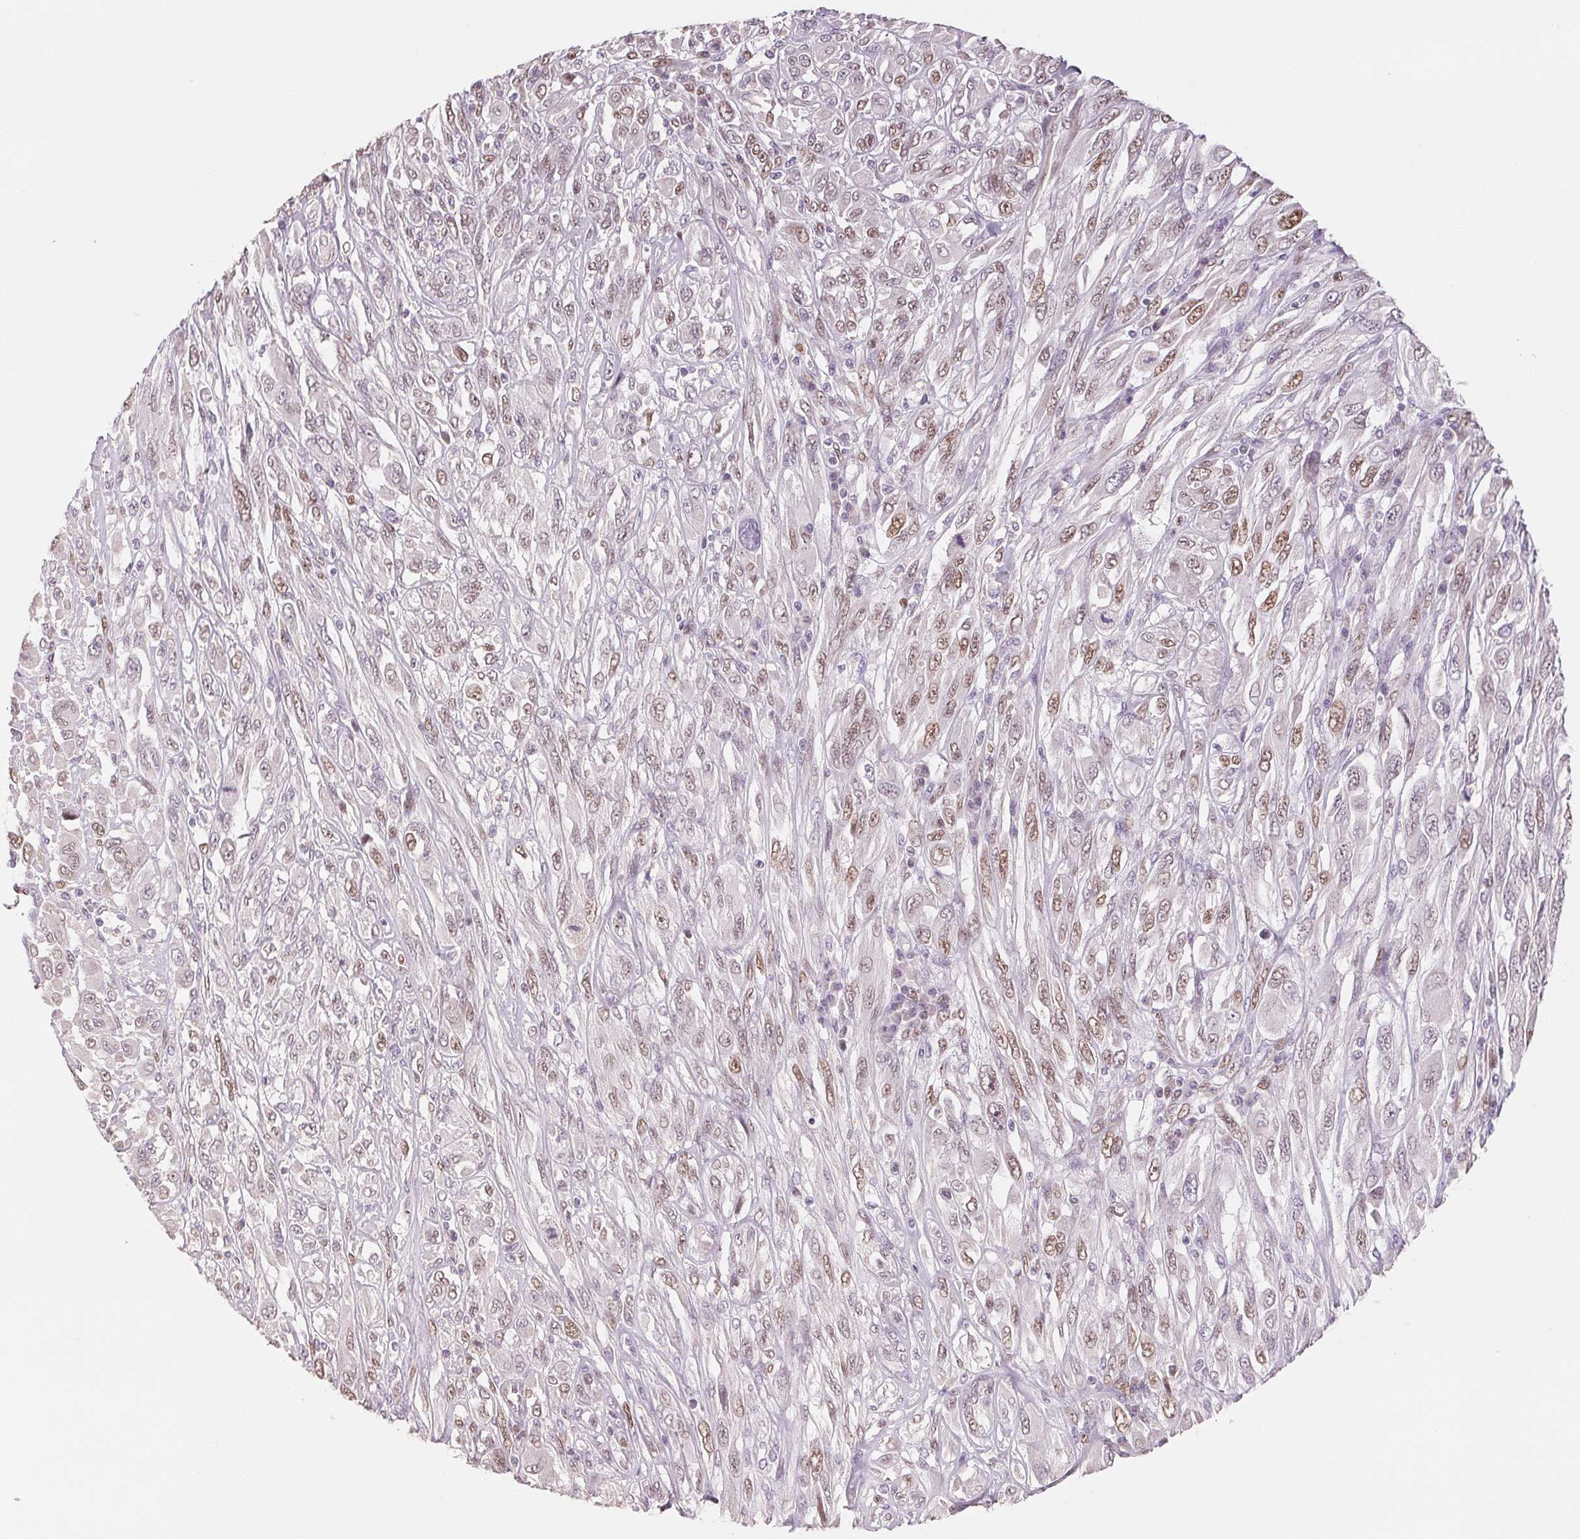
{"staining": {"intensity": "moderate", "quantity": "25%-75%", "location": "nuclear"}, "tissue": "melanoma", "cell_type": "Tumor cells", "image_type": "cancer", "snomed": [{"axis": "morphology", "description": "Malignant melanoma, NOS"}, {"axis": "topography", "description": "Skin"}], "caption": "Immunohistochemistry histopathology image of melanoma stained for a protein (brown), which exhibits medium levels of moderate nuclear staining in approximately 25%-75% of tumor cells.", "gene": "SMARCD3", "patient": {"sex": "female", "age": 91}}